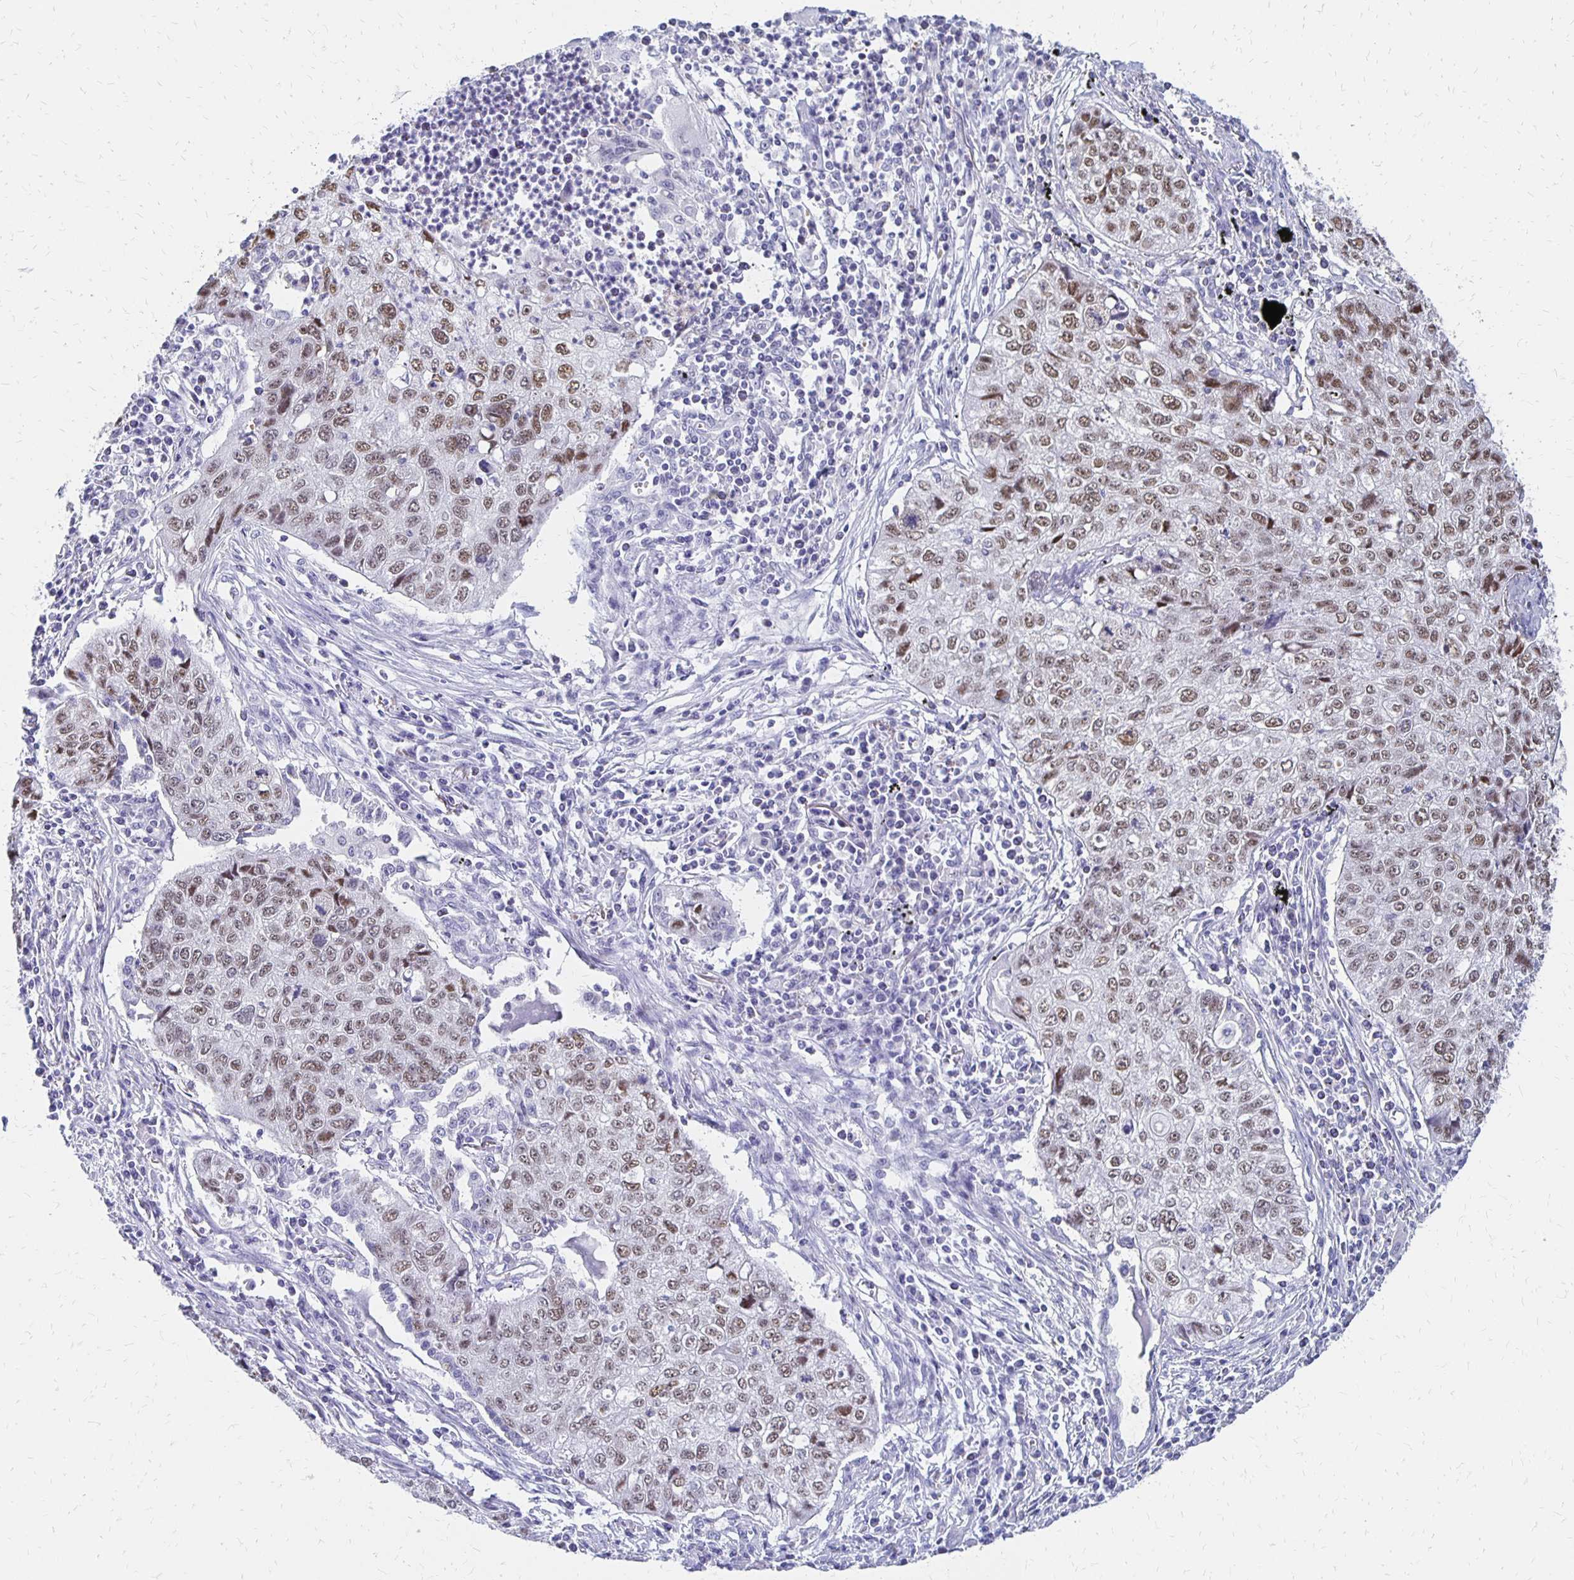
{"staining": {"intensity": "moderate", "quantity": ">75%", "location": "nuclear"}, "tissue": "lung cancer", "cell_type": "Tumor cells", "image_type": "cancer", "snomed": [{"axis": "morphology", "description": "Normal morphology"}, {"axis": "morphology", "description": "Aneuploidy"}, {"axis": "morphology", "description": "Squamous cell carcinoma, NOS"}, {"axis": "topography", "description": "Lymph node"}, {"axis": "topography", "description": "Lung"}], "caption": "Moderate nuclear staining is seen in about >75% of tumor cells in lung aneuploidy.", "gene": "SYT2", "patient": {"sex": "female", "age": 76}}